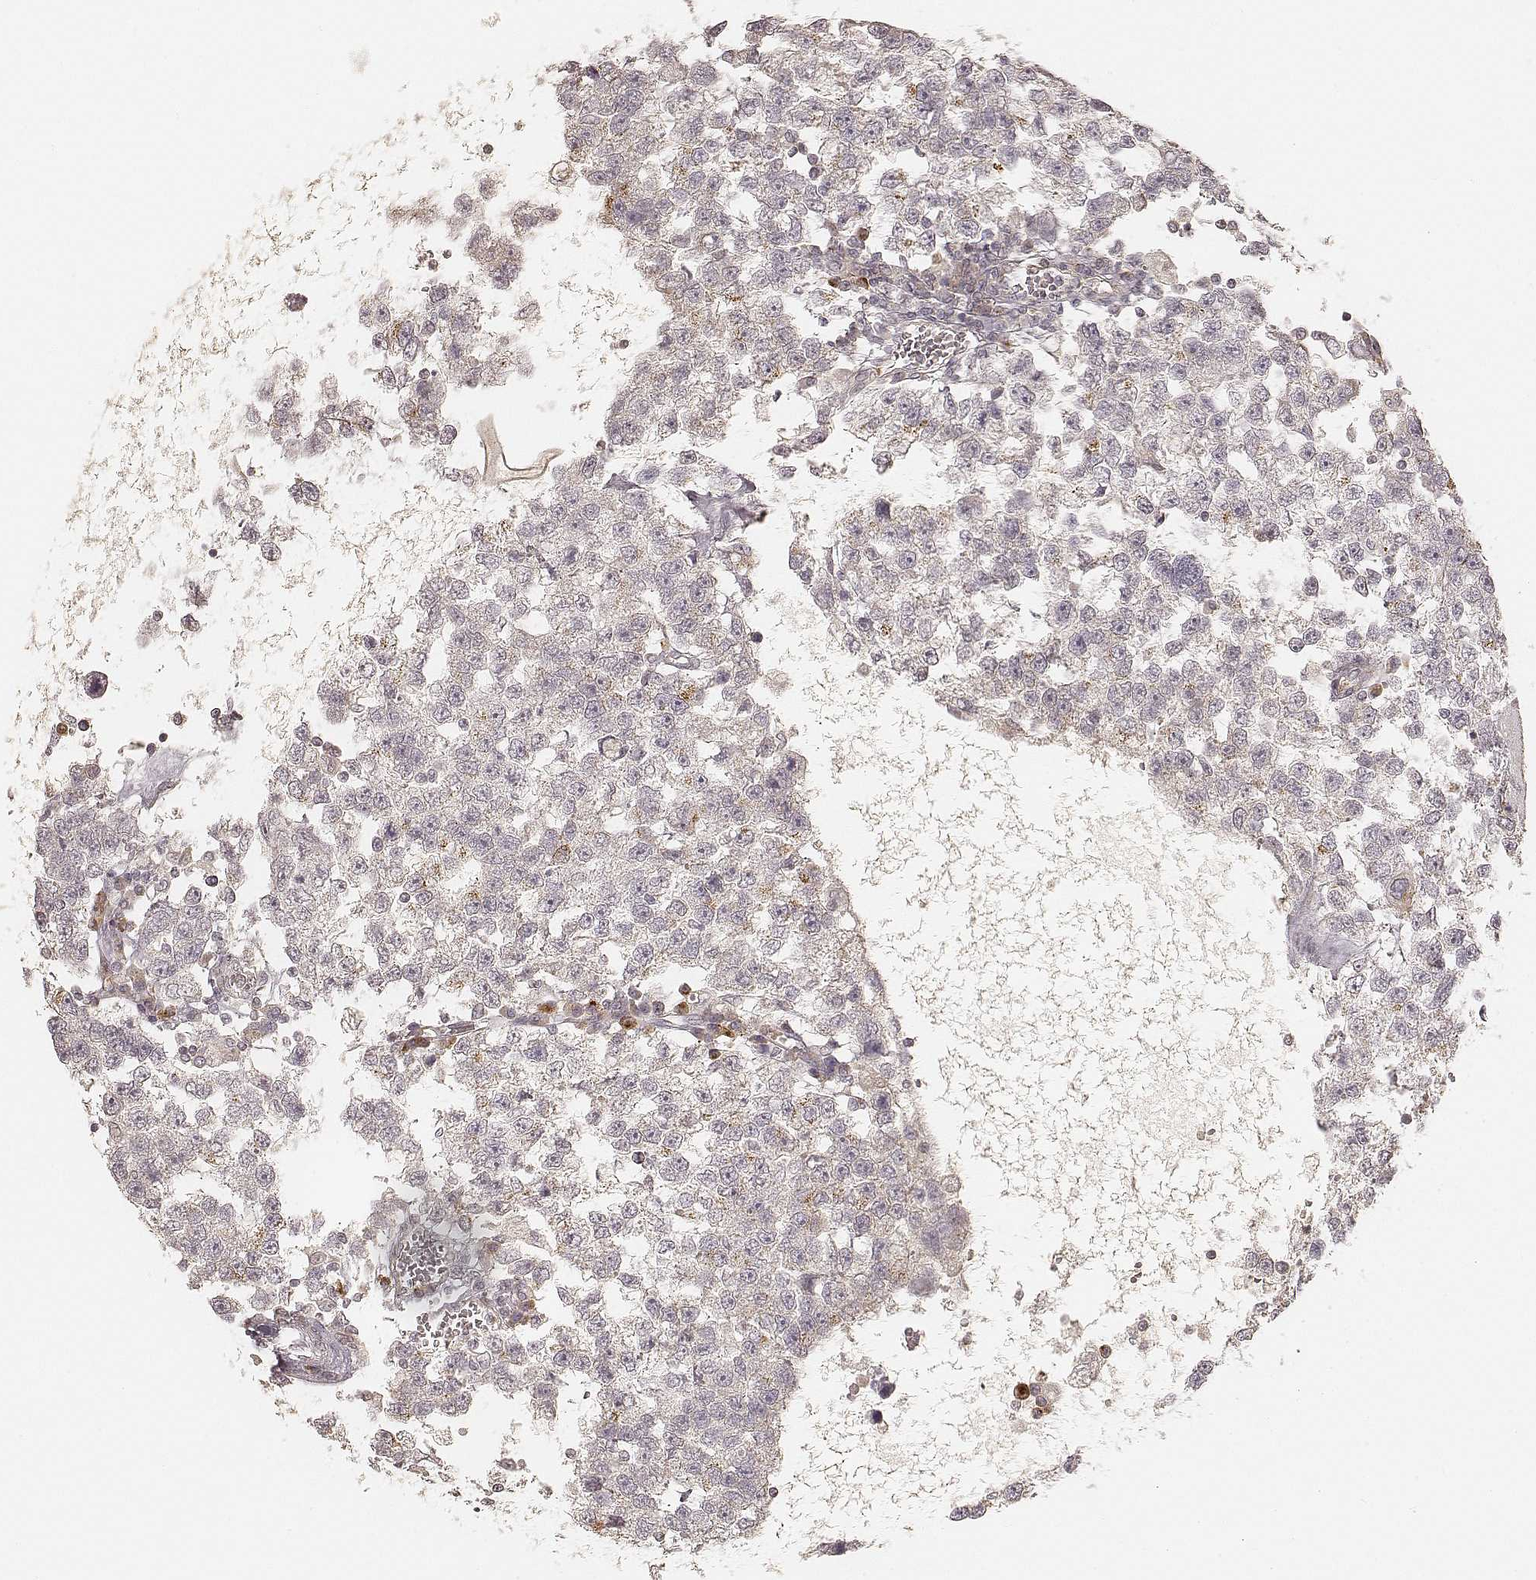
{"staining": {"intensity": "weak", "quantity": "<25%", "location": "cytoplasmic/membranous"}, "tissue": "testis cancer", "cell_type": "Tumor cells", "image_type": "cancer", "snomed": [{"axis": "morphology", "description": "Seminoma, NOS"}, {"axis": "topography", "description": "Testis"}], "caption": "High magnification brightfield microscopy of testis seminoma stained with DAB (3,3'-diaminobenzidine) (brown) and counterstained with hematoxylin (blue): tumor cells show no significant expression.", "gene": "GORASP2", "patient": {"sex": "male", "age": 34}}